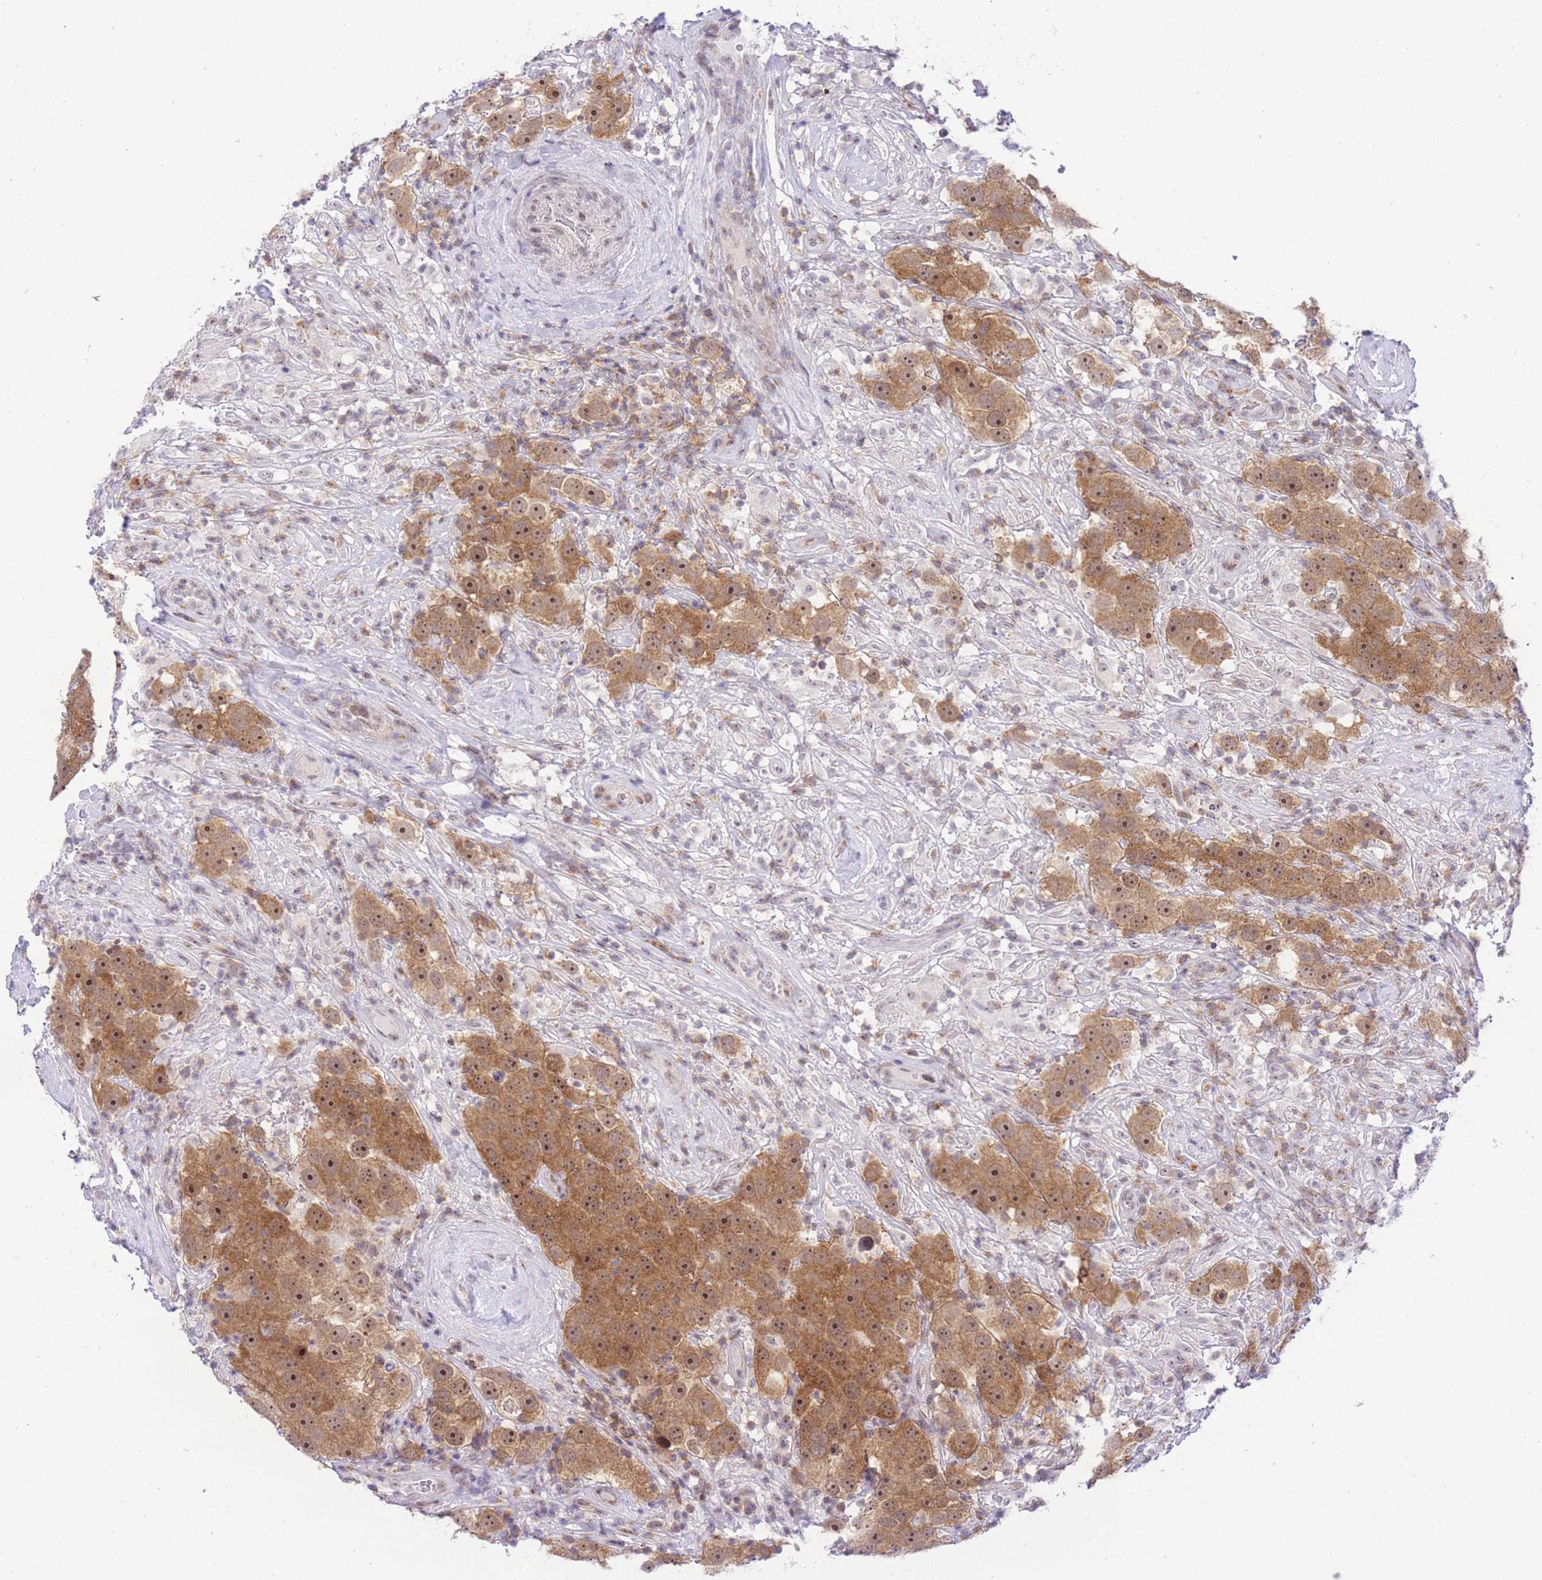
{"staining": {"intensity": "moderate", "quantity": ">75%", "location": "cytoplasmic/membranous,nuclear"}, "tissue": "testis cancer", "cell_type": "Tumor cells", "image_type": "cancer", "snomed": [{"axis": "morphology", "description": "Seminoma, NOS"}, {"axis": "topography", "description": "Testis"}], "caption": "Protein staining shows moderate cytoplasmic/membranous and nuclear staining in about >75% of tumor cells in seminoma (testis).", "gene": "STK39", "patient": {"sex": "male", "age": 49}}